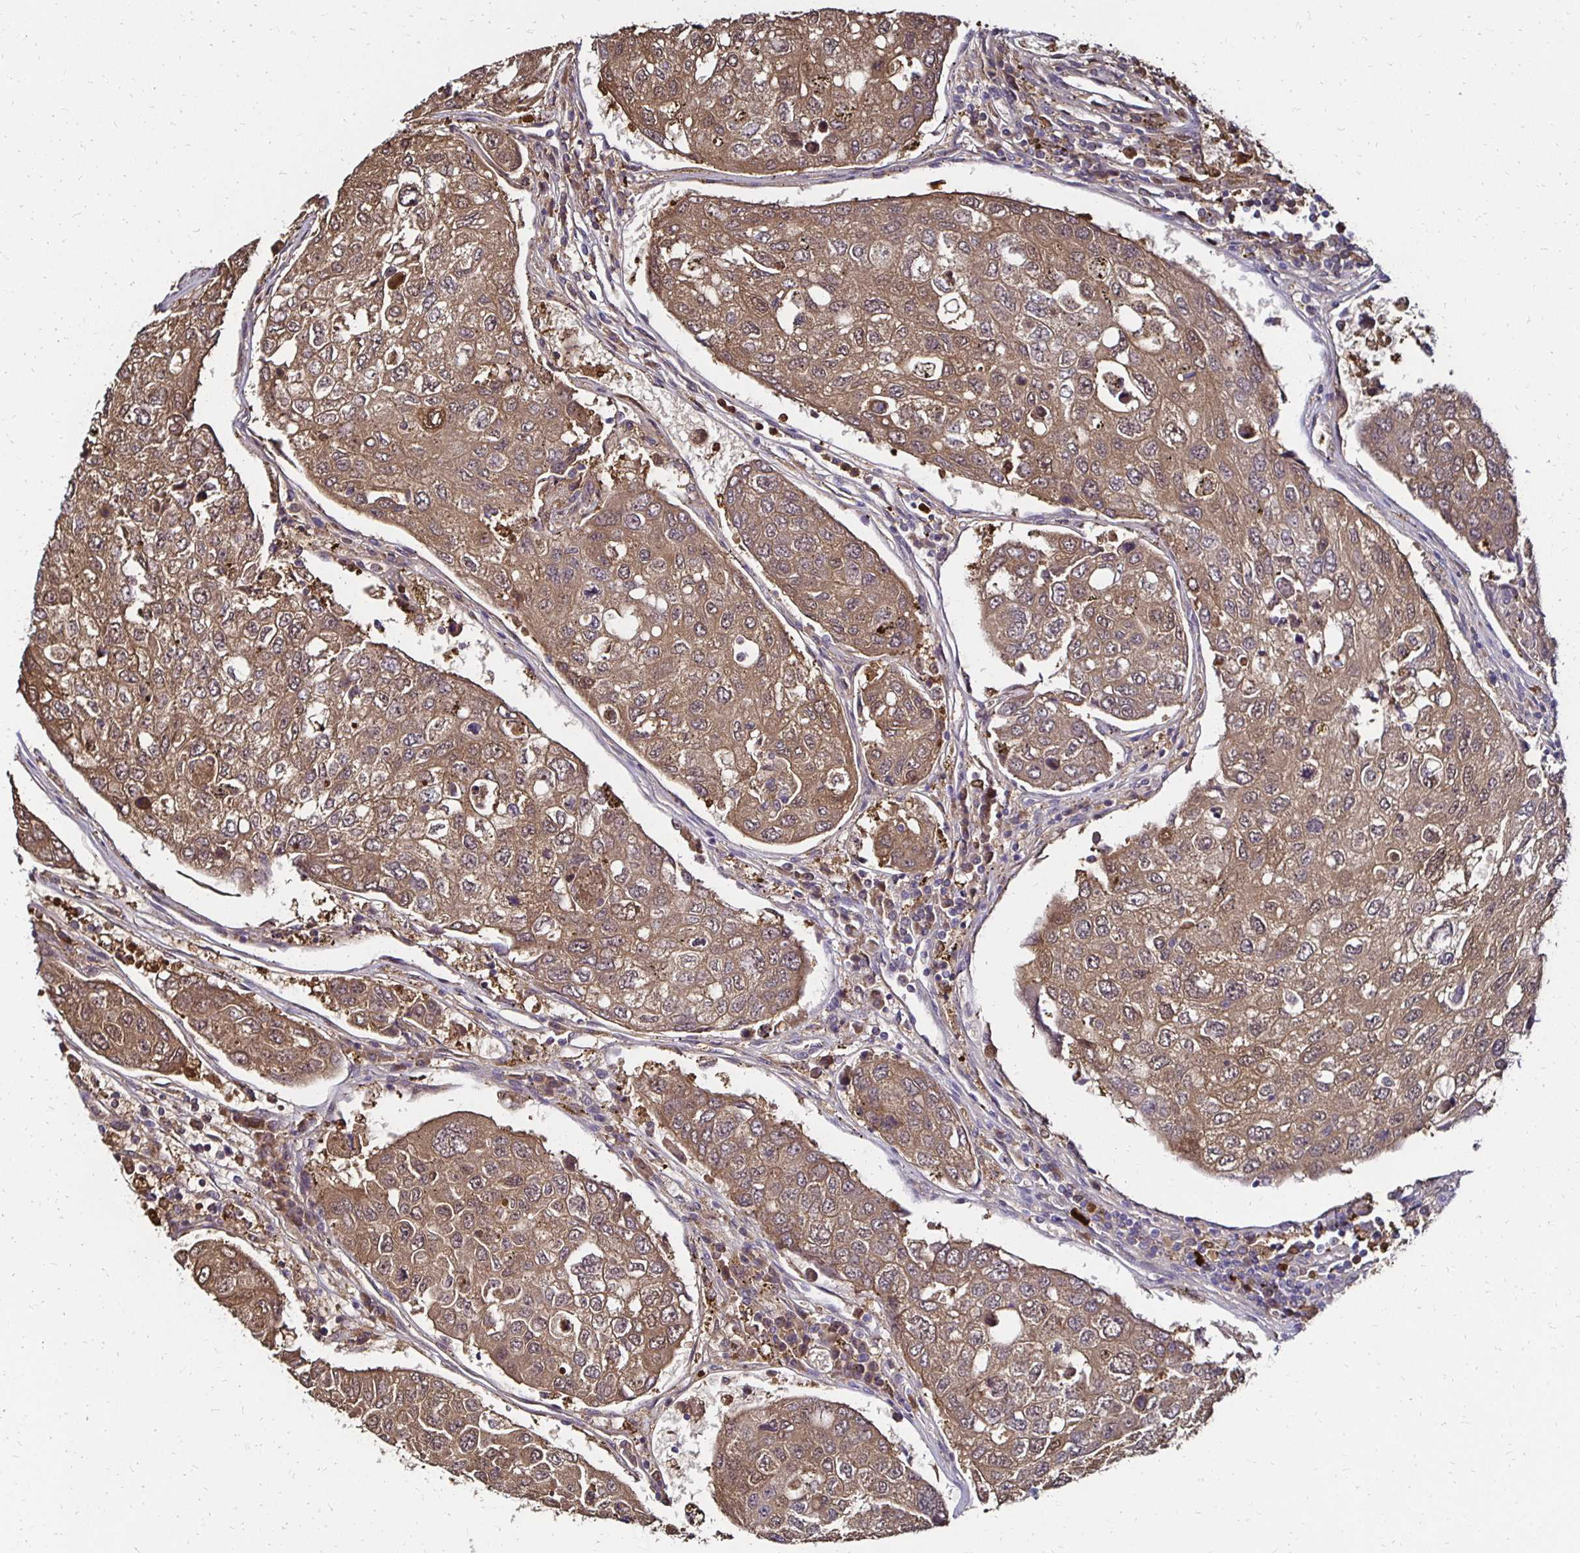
{"staining": {"intensity": "weak", "quantity": ">75%", "location": "cytoplasmic/membranous"}, "tissue": "urothelial cancer", "cell_type": "Tumor cells", "image_type": "cancer", "snomed": [{"axis": "morphology", "description": "Urothelial carcinoma, High grade"}, {"axis": "topography", "description": "Lymph node"}, {"axis": "topography", "description": "Urinary bladder"}], "caption": "Urothelial cancer tissue exhibits weak cytoplasmic/membranous positivity in approximately >75% of tumor cells", "gene": "TXN", "patient": {"sex": "male", "age": 51}}